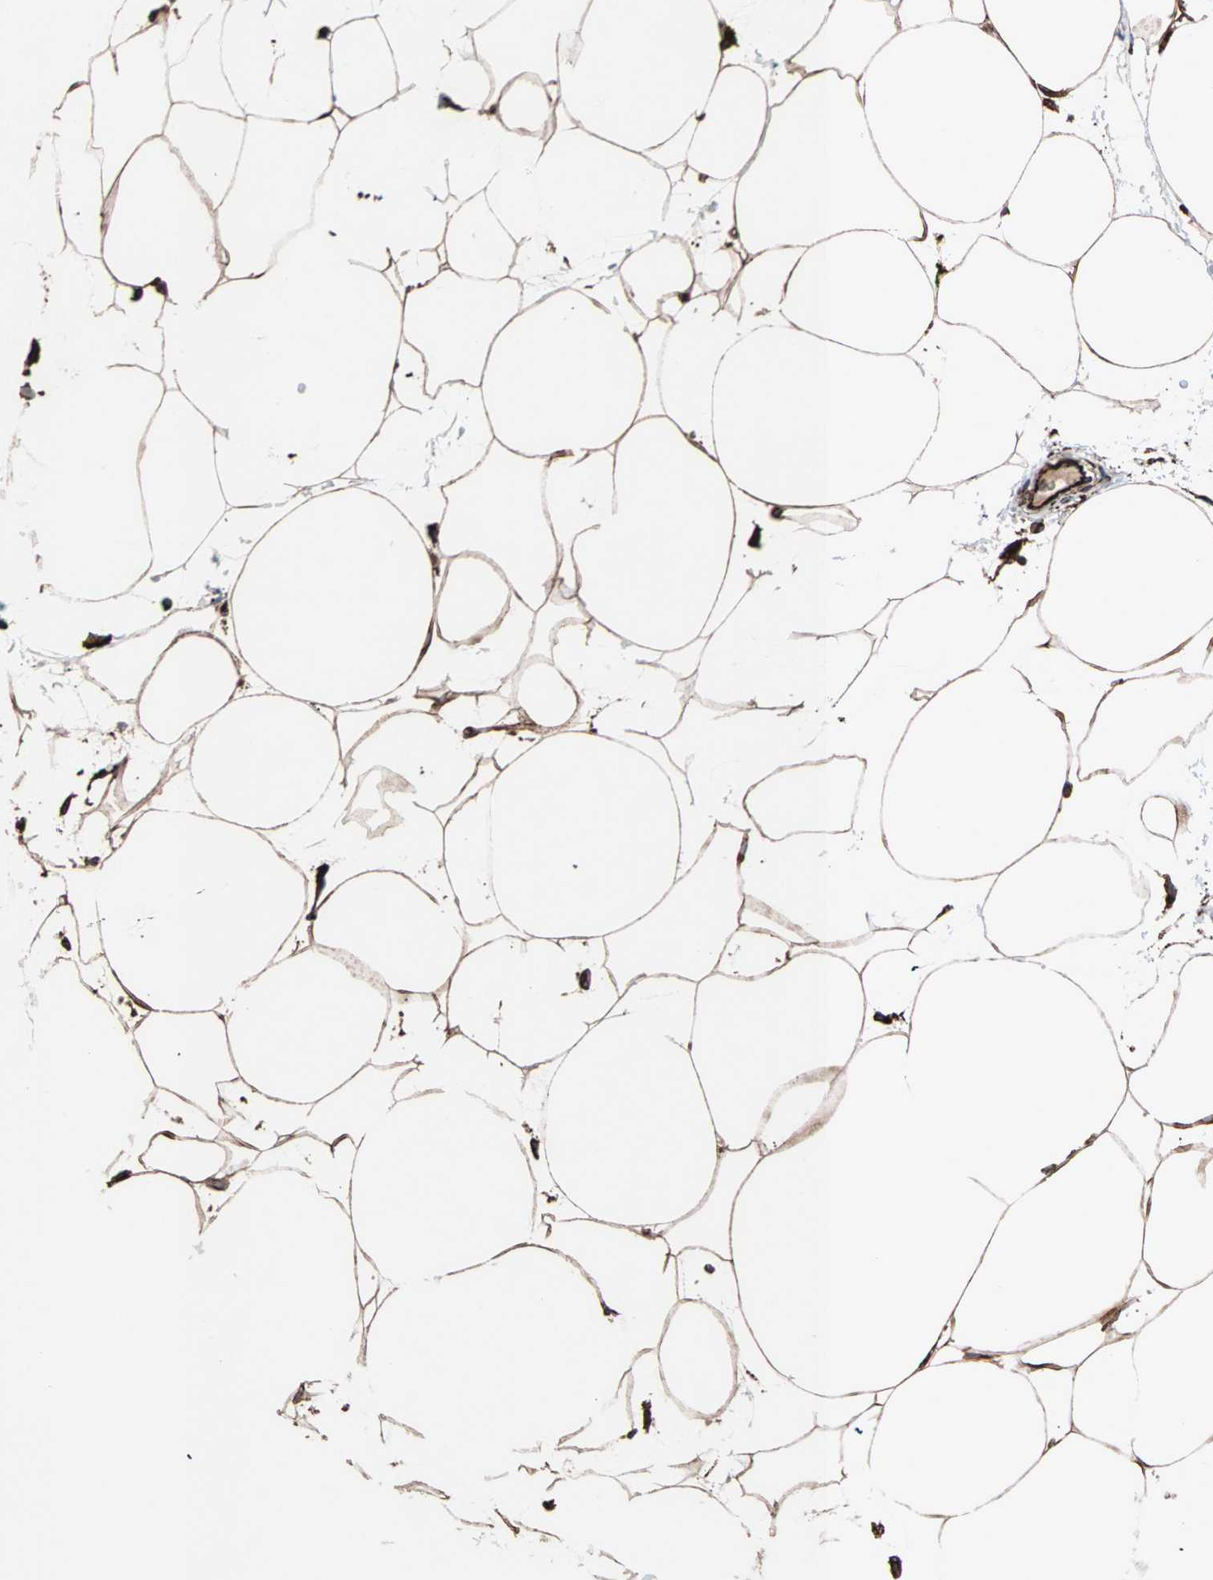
{"staining": {"intensity": "strong", "quantity": ">75%", "location": "cytoplasmic/membranous"}, "tissue": "adipose tissue", "cell_type": "Adipocytes", "image_type": "normal", "snomed": [{"axis": "morphology", "description": "Normal tissue, NOS"}, {"axis": "morphology", "description": "Duct carcinoma"}, {"axis": "topography", "description": "Breast"}, {"axis": "topography", "description": "Adipose tissue"}], "caption": "Adipose tissue stained with immunohistochemistry (IHC) reveals strong cytoplasmic/membranous expression in approximately >75% of adipocytes.", "gene": "HSP90B1", "patient": {"sex": "female", "age": 37}}